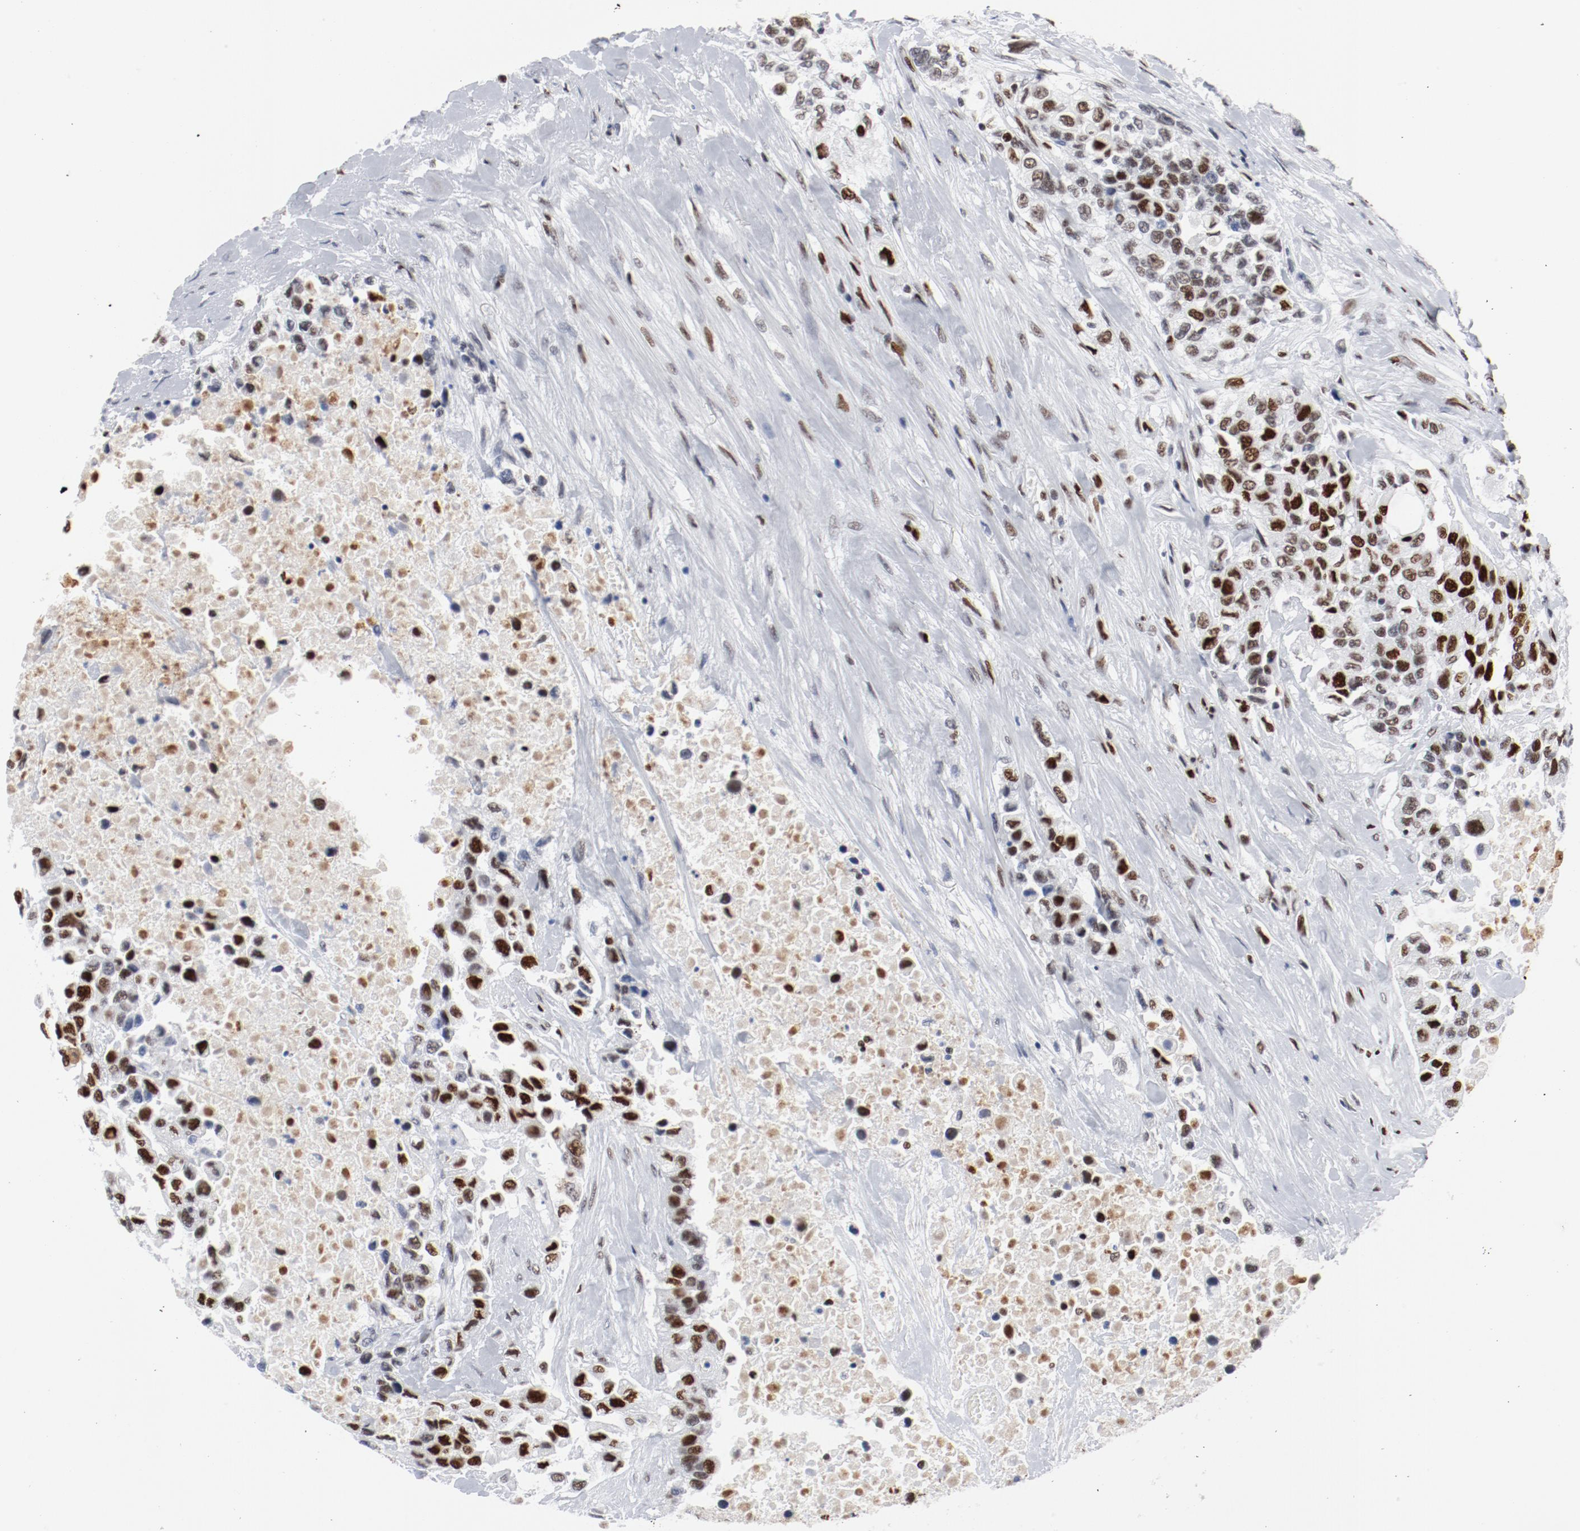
{"staining": {"intensity": "strong", "quantity": ">75%", "location": "nuclear"}, "tissue": "urothelial cancer", "cell_type": "Tumor cells", "image_type": "cancer", "snomed": [{"axis": "morphology", "description": "Urothelial carcinoma, High grade"}, {"axis": "topography", "description": "Urinary bladder"}], "caption": "Approximately >75% of tumor cells in urothelial carcinoma (high-grade) display strong nuclear protein staining as visualized by brown immunohistochemical staining.", "gene": "POLD1", "patient": {"sex": "female", "age": 80}}